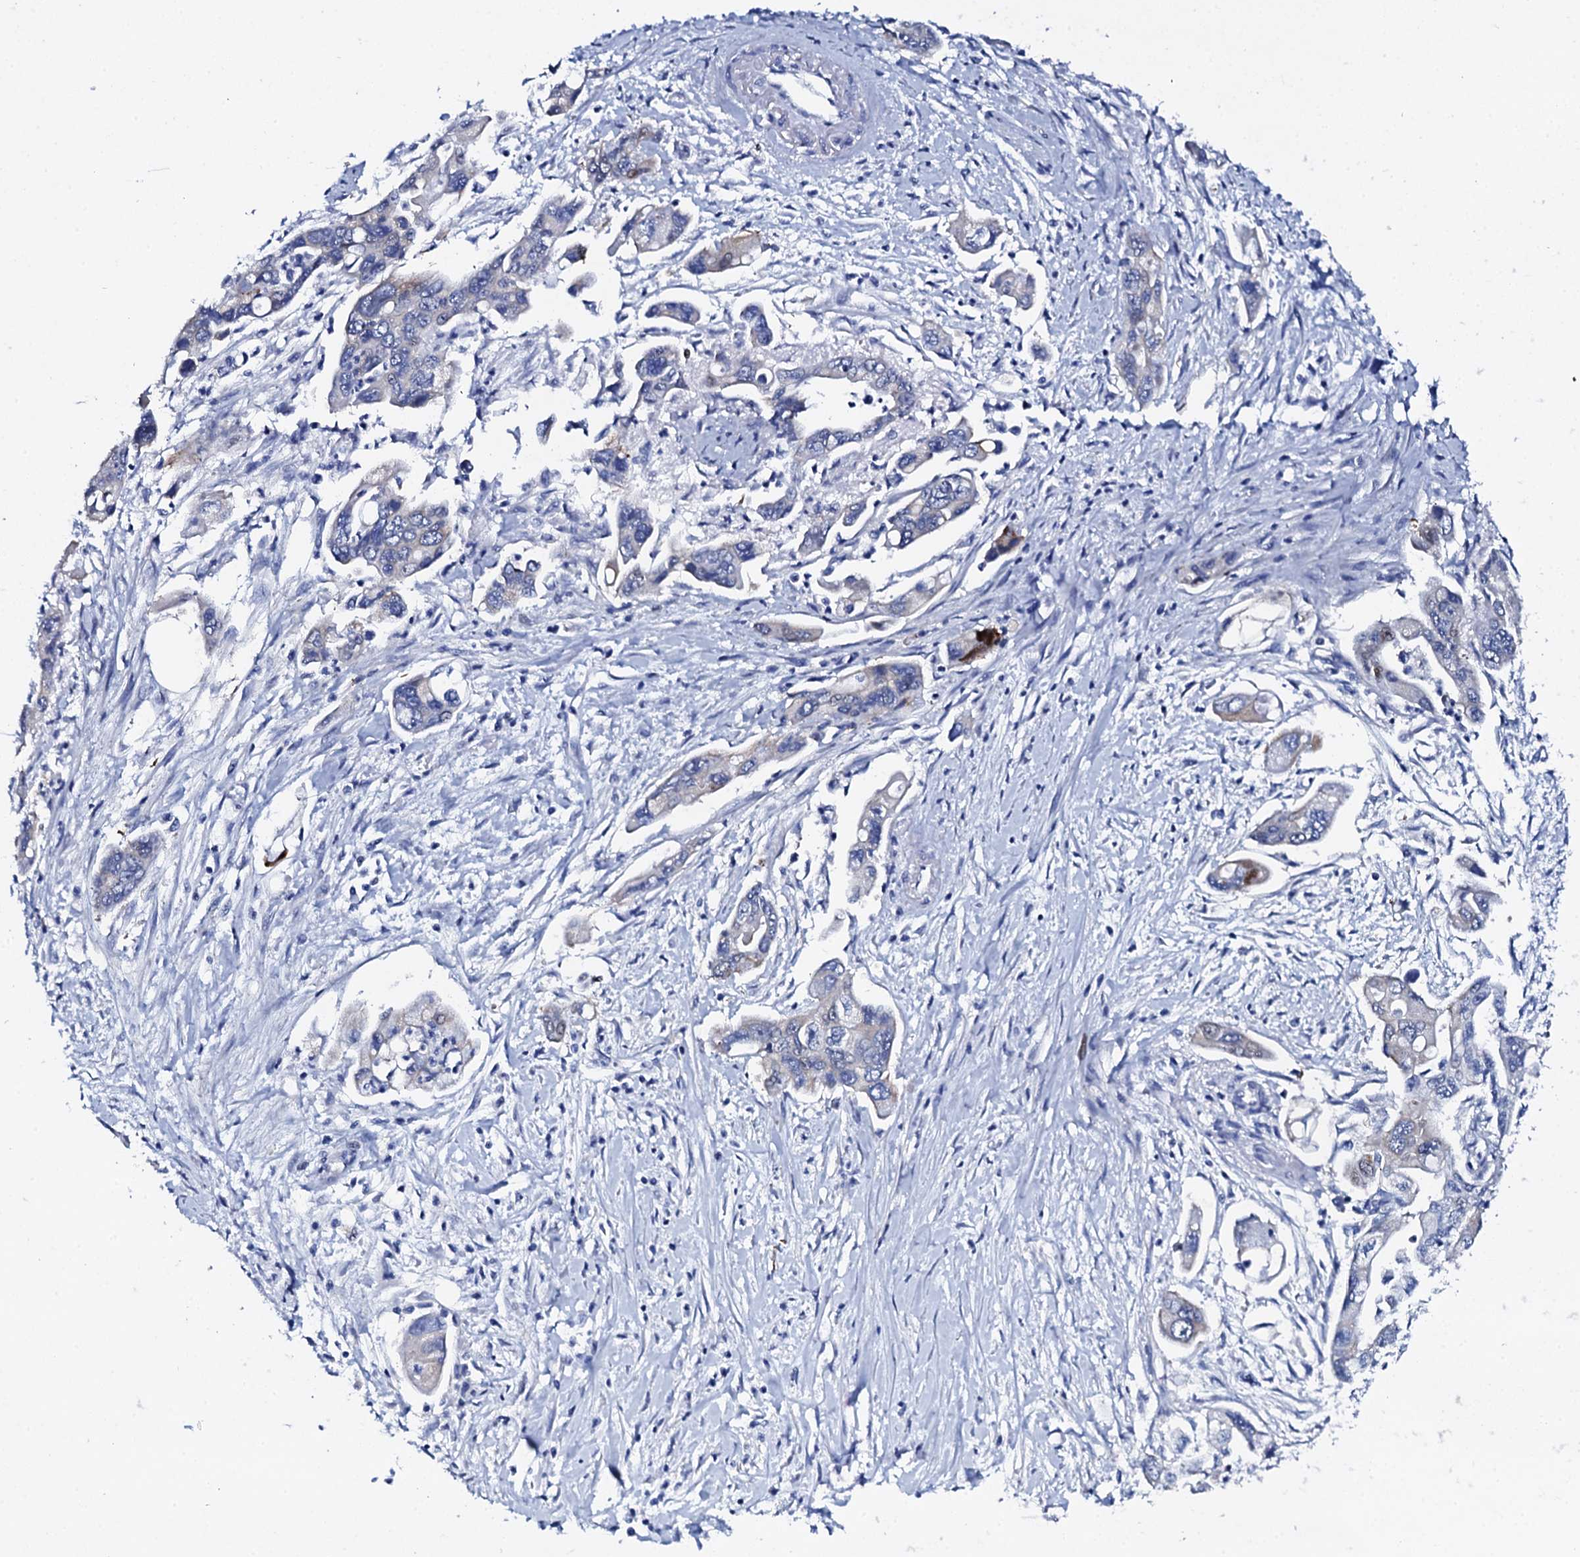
{"staining": {"intensity": "negative", "quantity": "none", "location": "none"}, "tissue": "pancreatic cancer", "cell_type": "Tumor cells", "image_type": "cancer", "snomed": [{"axis": "morphology", "description": "Adenocarcinoma, NOS"}, {"axis": "topography", "description": "Pancreas"}], "caption": "Immunohistochemistry photomicrograph of human pancreatic adenocarcinoma stained for a protein (brown), which displays no positivity in tumor cells. Nuclei are stained in blue.", "gene": "NUDT13", "patient": {"sex": "male", "age": 70}}